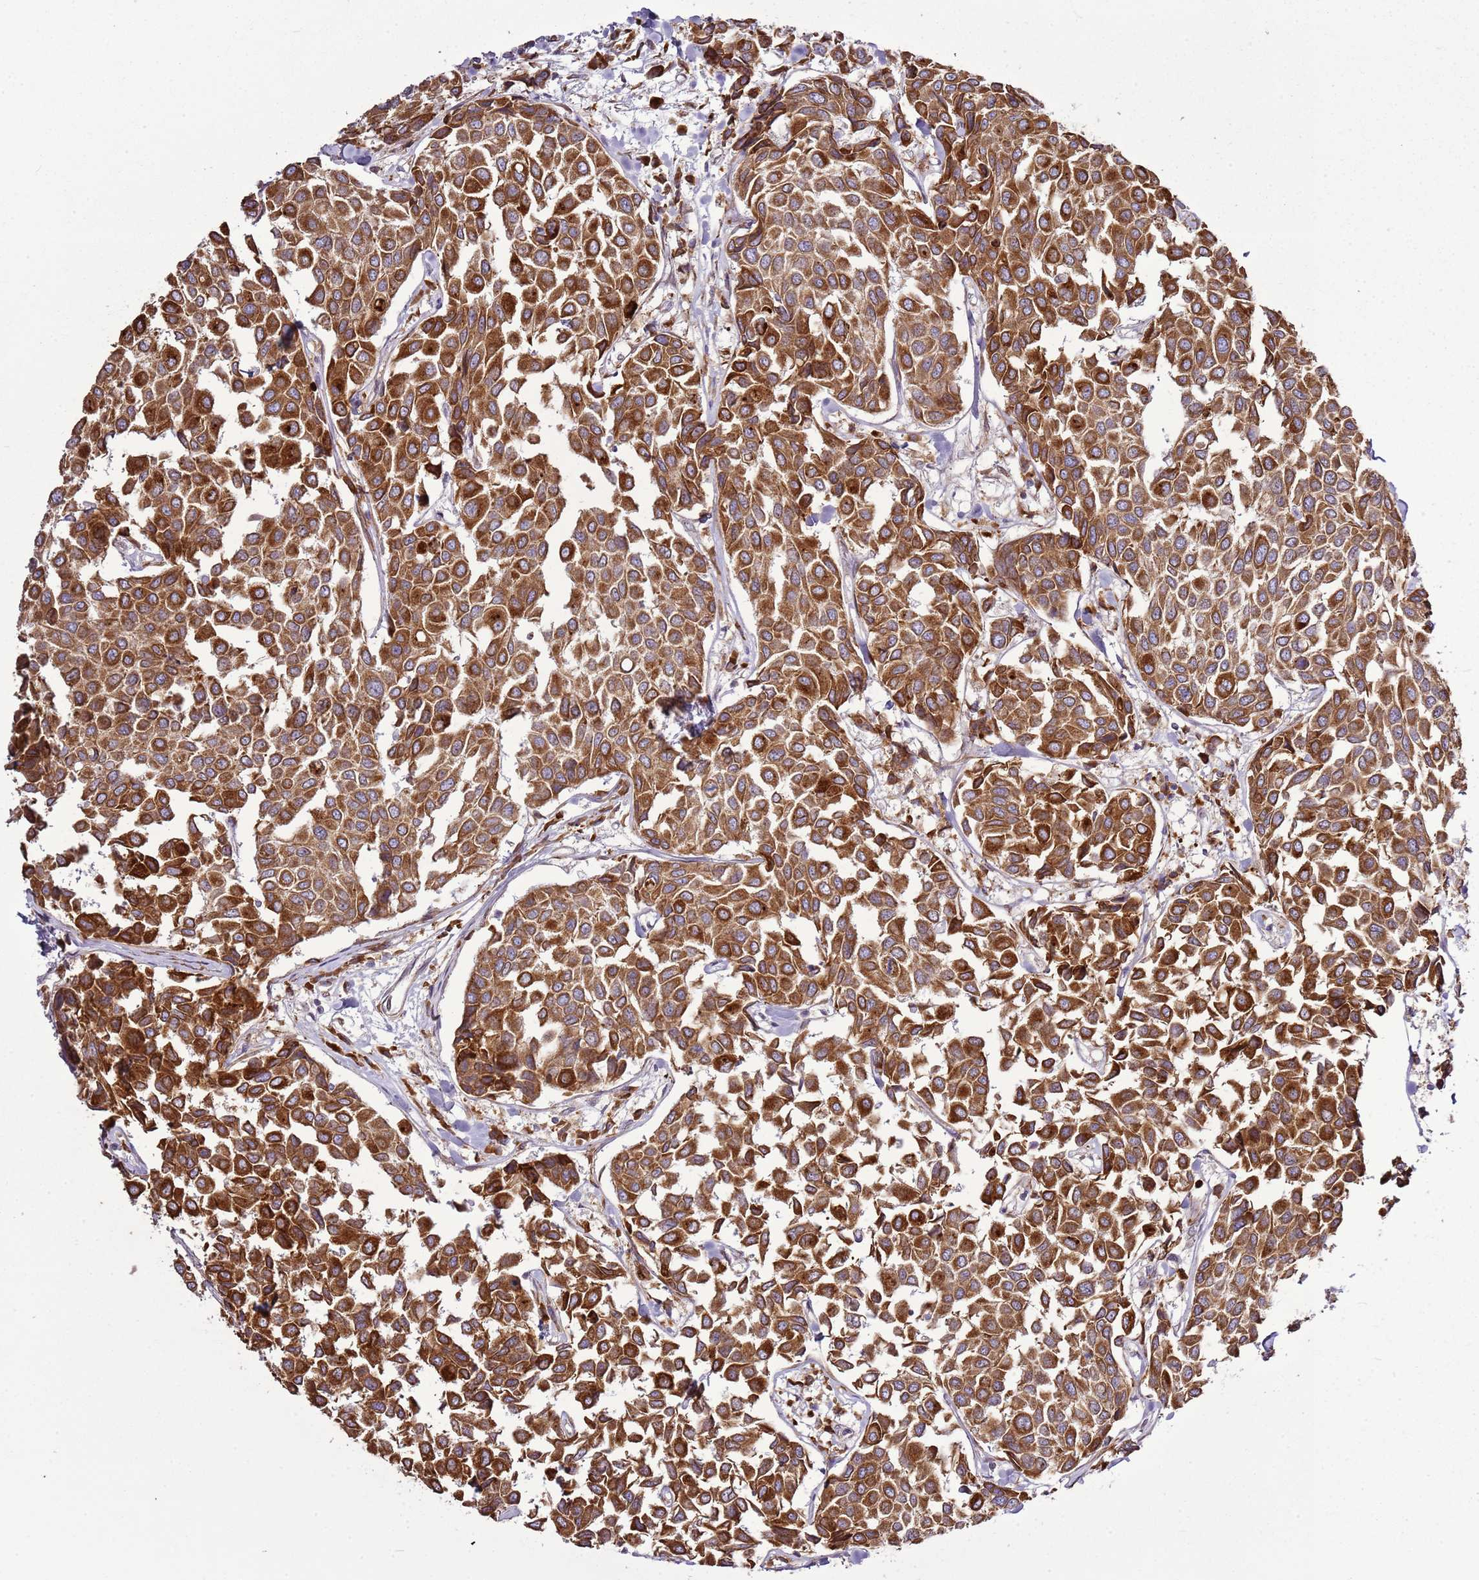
{"staining": {"intensity": "strong", "quantity": ">75%", "location": "cytoplasmic/membranous"}, "tissue": "breast cancer", "cell_type": "Tumor cells", "image_type": "cancer", "snomed": [{"axis": "morphology", "description": "Duct carcinoma"}, {"axis": "topography", "description": "Breast"}], "caption": "High-power microscopy captured an IHC micrograph of intraductal carcinoma (breast), revealing strong cytoplasmic/membranous staining in about >75% of tumor cells. (DAB IHC with brightfield microscopy, high magnification).", "gene": "TMED10", "patient": {"sex": "female", "age": 55}}